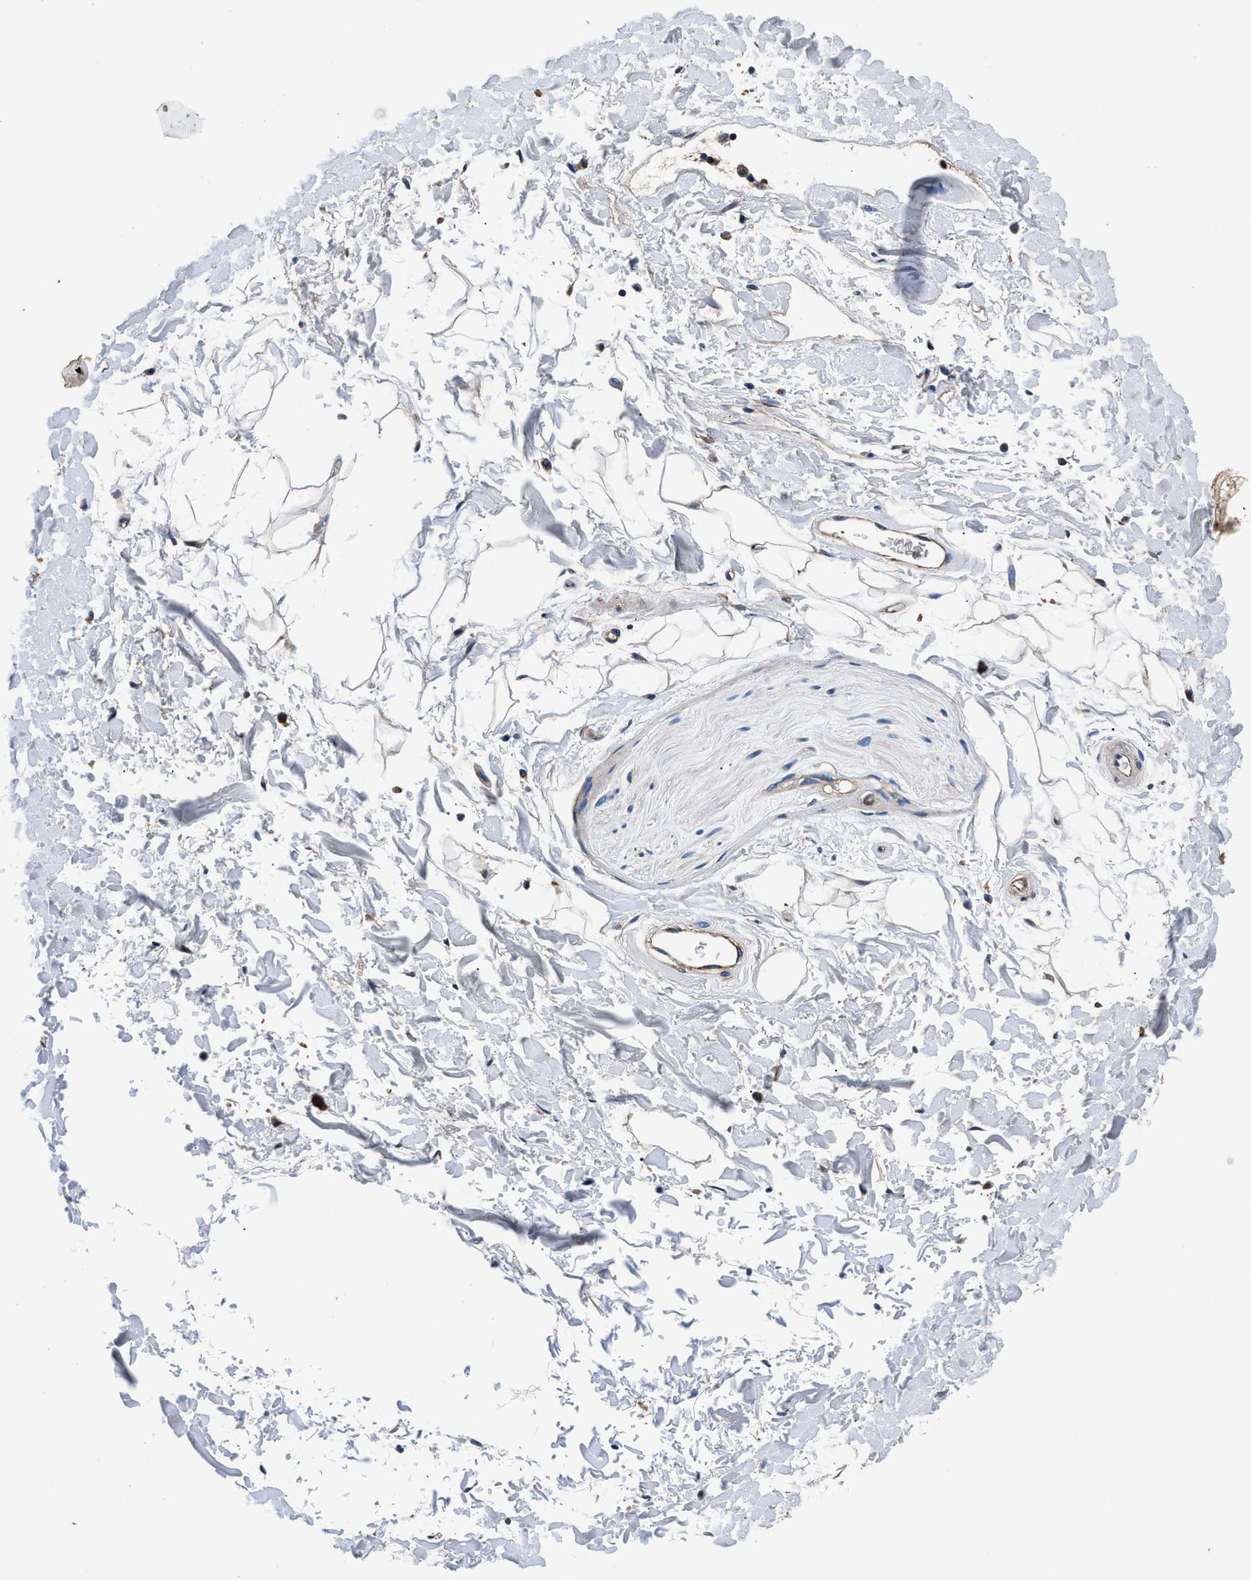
{"staining": {"intensity": "moderate", "quantity": ">75%", "location": "cytoplasmic/membranous,nuclear"}, "tissue": "adipose tissue", "cell_type": "Adipocytes", "image_type": "normal", "snomed": [{"axis": "morphology", "description": "Normal tissue, NOS"}, {"axis": "topography", "description": "Soft tissue"}], "caption": "Approximately >75% of adipocytes in normal human adipose tissue show moderate cytoplasmic/membranous,nuclear protein expression as visualized by brown immunohistochemical staining.", "gene": "DHRS7B", "patient": {"sex": "male", "age": 72}}